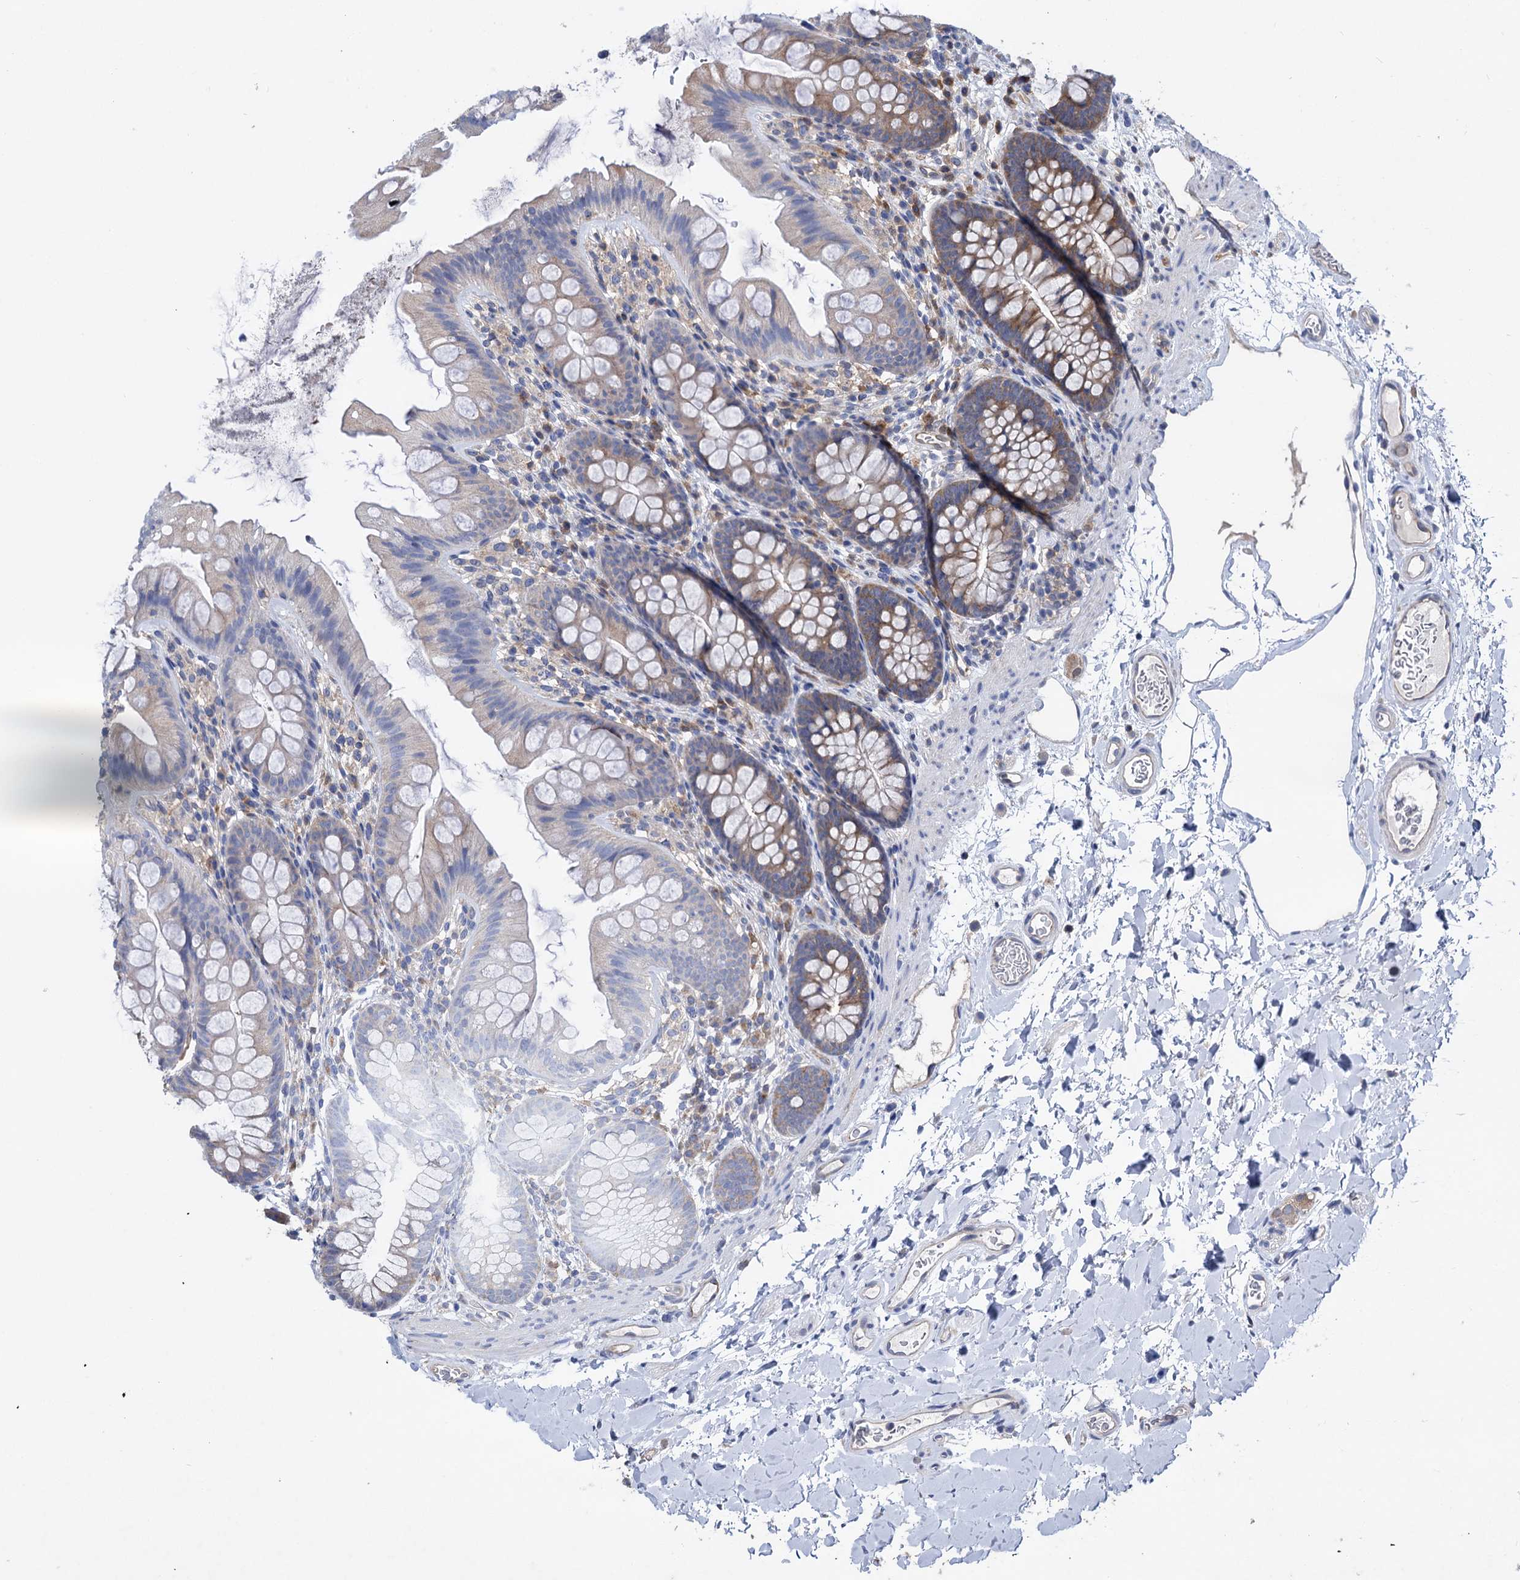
{"staining": {"intensity": "weak", "quantity": ">75%", "location": "cytoplasmic/membranous"}, "tissue": "colon", "cell_type": "Endothelial cells", "image_type": "normal", "snomed": [{"axis": "morphology", "description": "Normal tissue, NOS"}, {"axis": "topography", "description": "Colon"}], "caption": "A histopathology image of colon stained for a protein reveals weak cytoplasmic/membranous brown staining in endothelial cells.", "gene": "ZNRD2", "patient": {"sex": "female", "age": 62}}